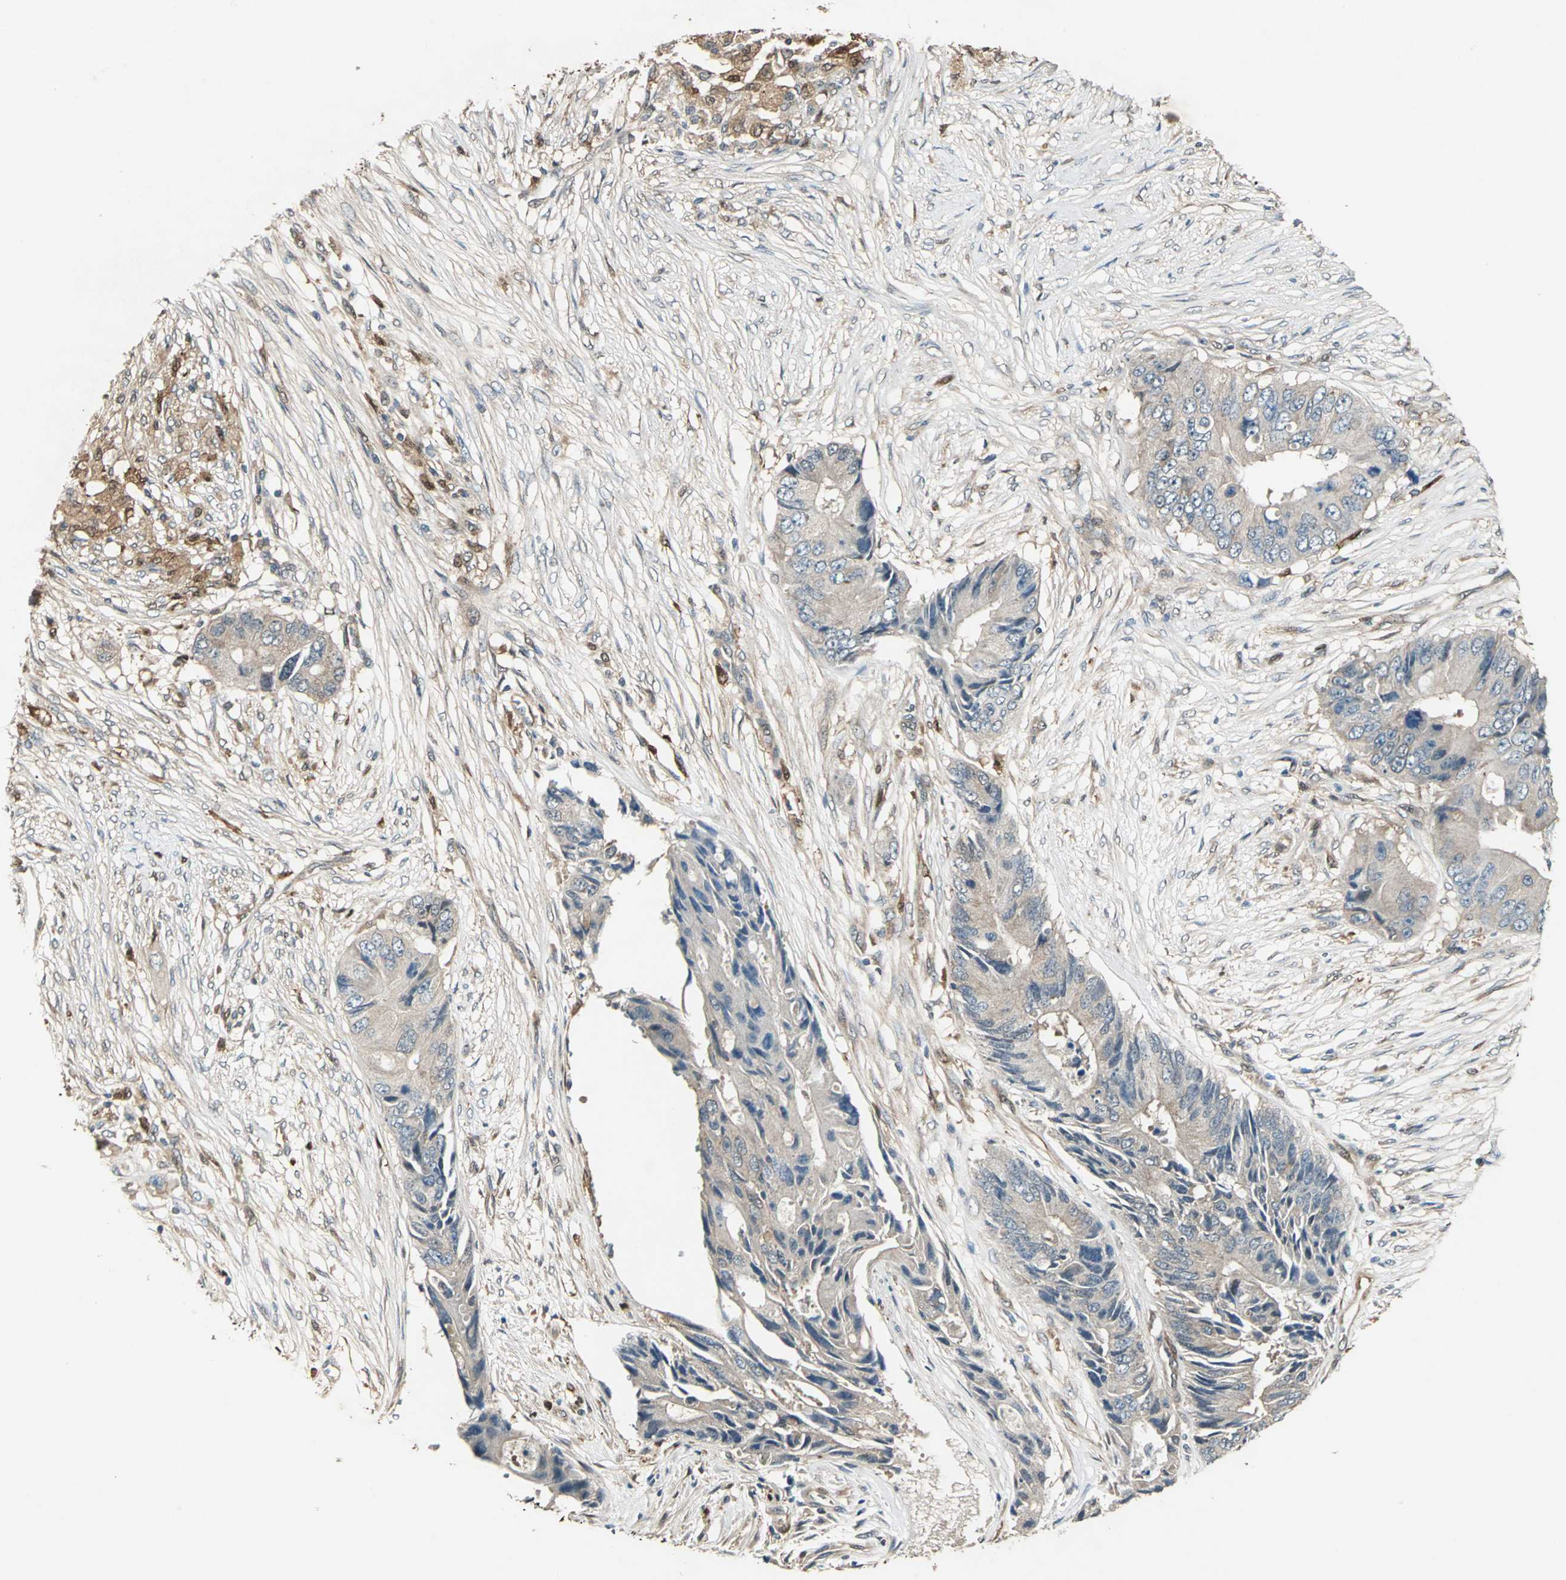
{"staining": {"intensity": "weak", "quantity": ">75%", "location": "cytoplasmic/membranous"}, "tissue": "colorectal cancer", "cell_type": "Tumor cells", "image_type": "cancer", "snomed": [{"axis": "morphology", "description": "Adenocarcinoma, NOS"}, {"axis": "topography", "description": "Colon"}], "caption": "High-magnification brightfield microscopy of colorectal cancer (adenocarcinoma) stained with DAB (brown) and counterstained with hematoxylin (blue). tumor cells exhibit weak cytoplasmic/membranous positivity is present in about>75% of cells. (brown staining indicates protein expression, while blue staining denotes nuclei).", "gene": "RRM2B", "patient": {"sex": "male", "age": 71}}